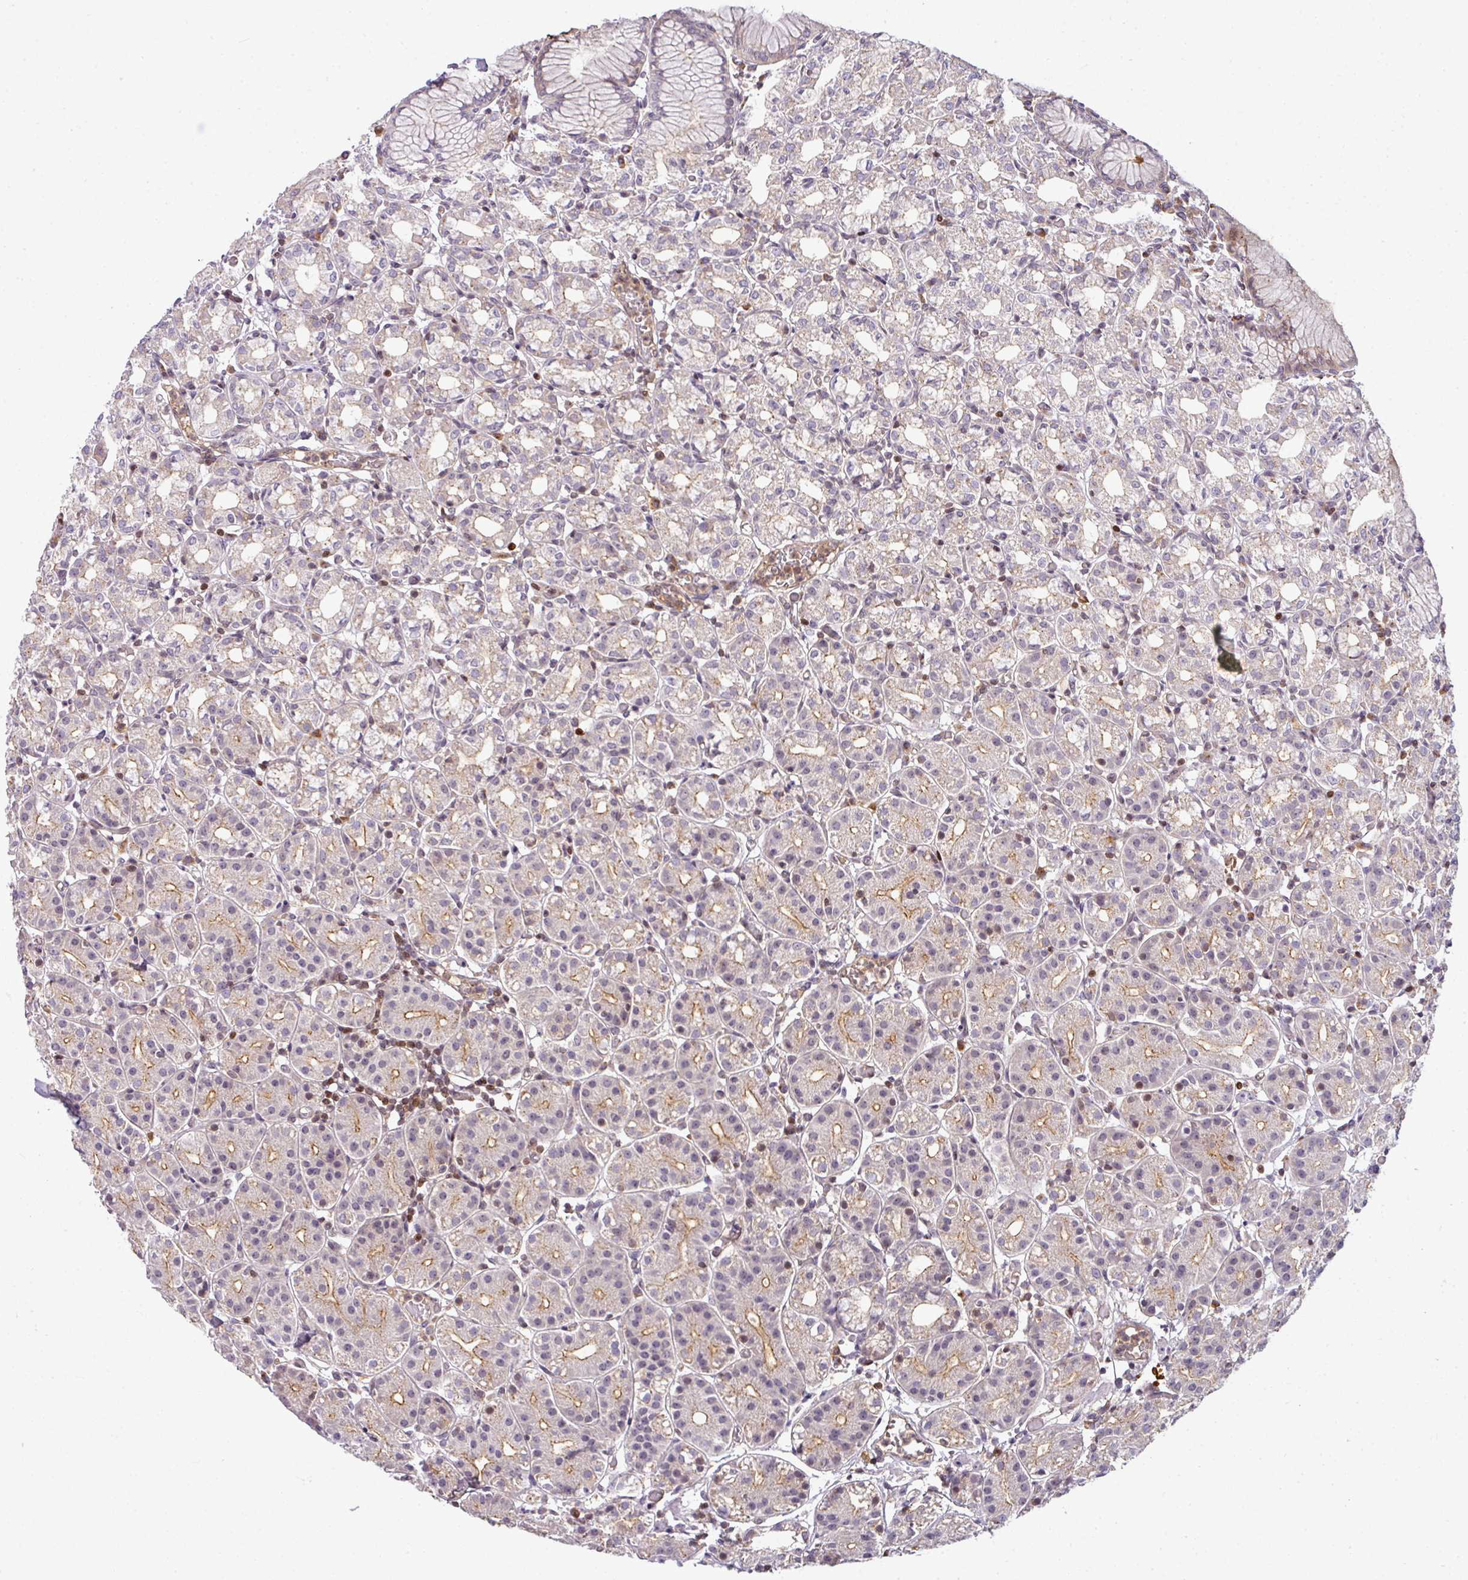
{"staining": {"intensity": "moderate", "quantity": "<25%", "location": "cytoplasmic/membranous"}, "tissue": "stomach", "cell_type": "Glandular cells", "image_type": "normal", "snomed": [{"axis": "morphology", "description": "Normal tissue, NOS"}, {"axis": "topography", "description": "Stomach"}], "caption": "Moderate cytoplasmic/membranous protein staining is identified in approximately <25% of glandular cells in stomach.", "gene": "STAT5A", "patient": {"sex": "female", "age": 57}}